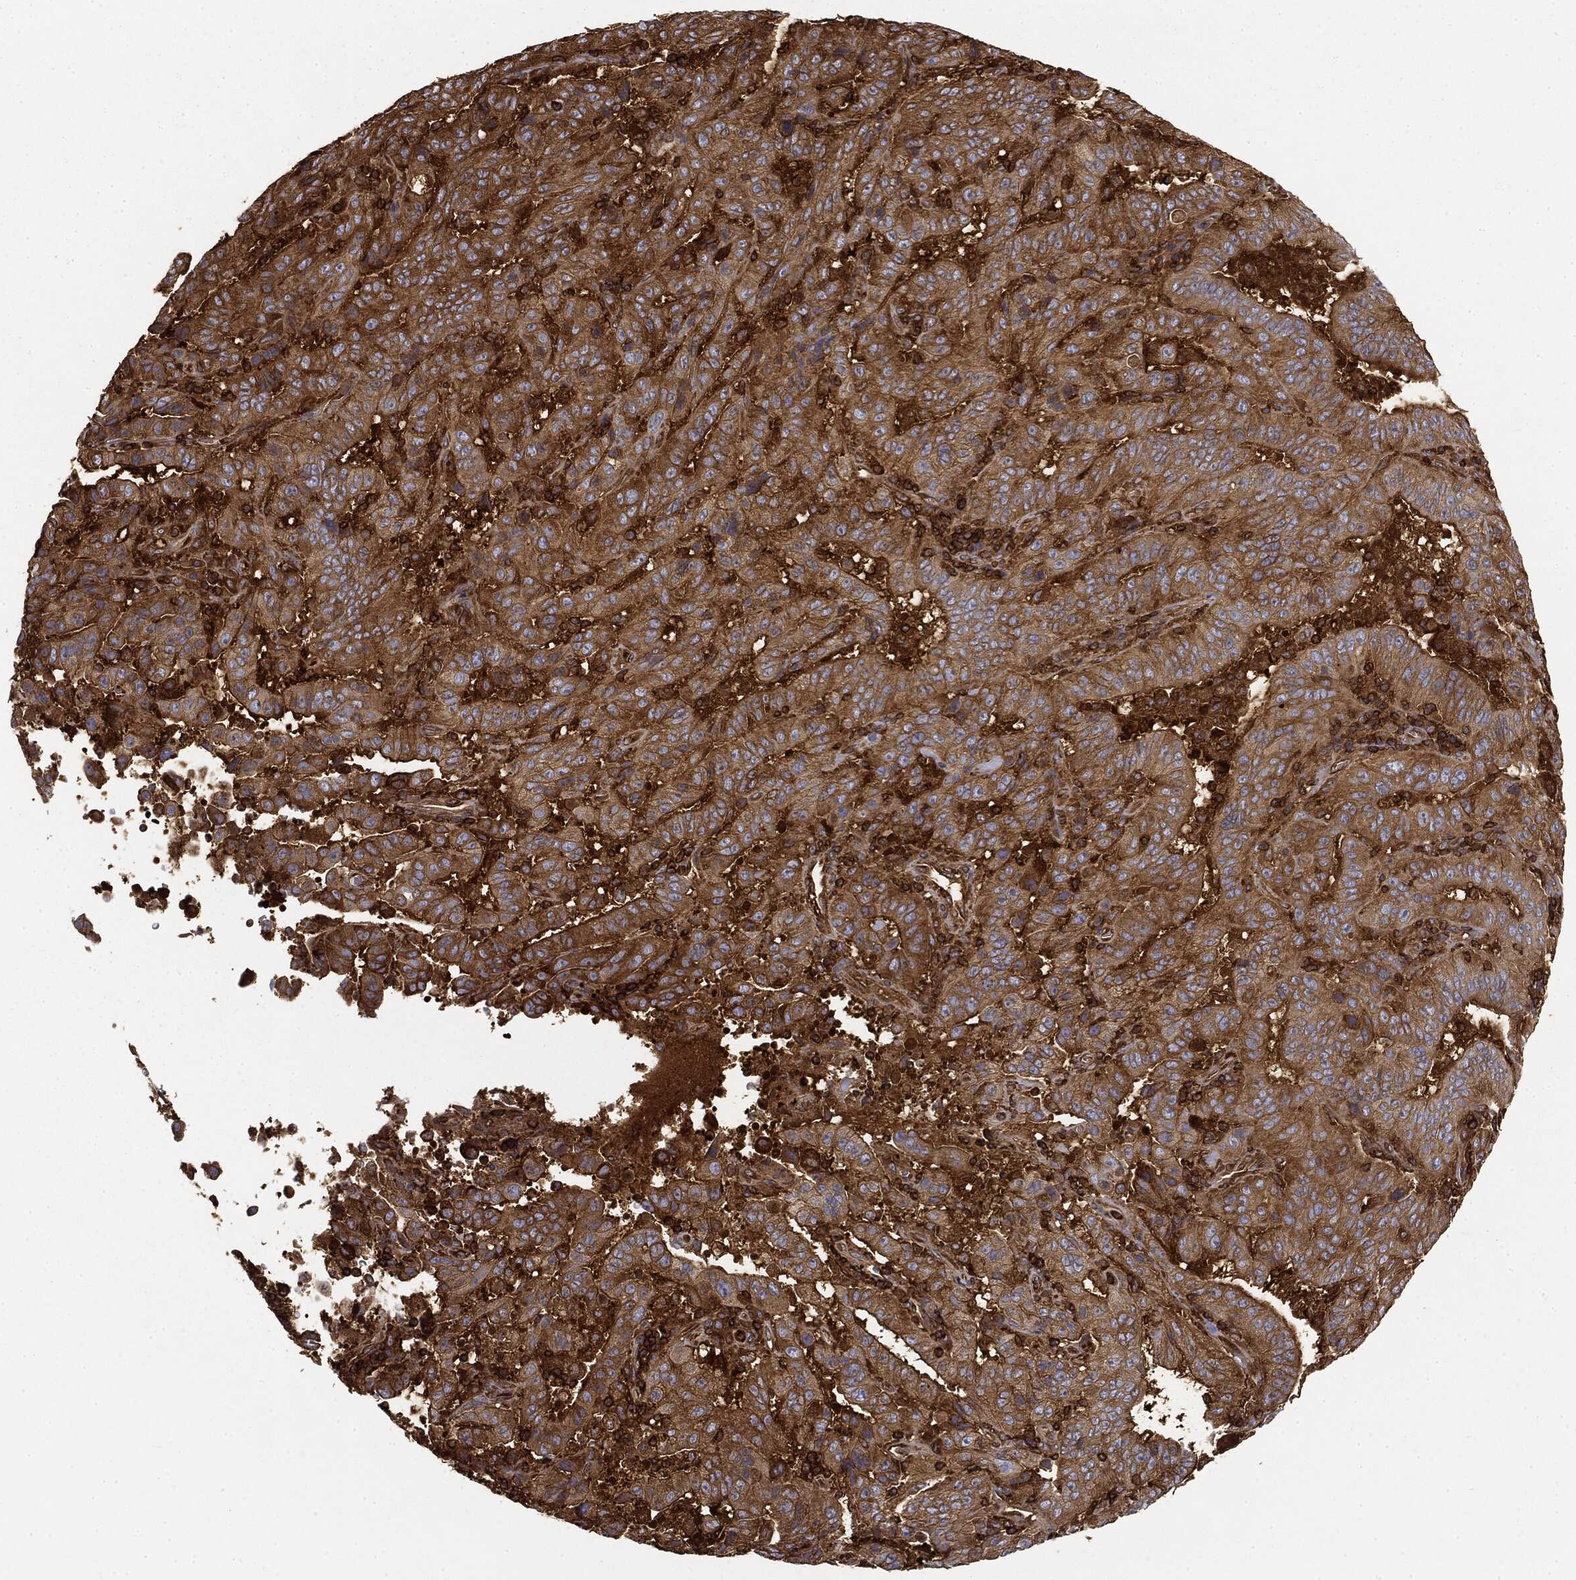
{"staining": {"intensity": "moderate", "quantity": ">75%", "location": "cytoplasmic/membranous"}, "tissue": "pancreatic cancer", "cell_type": "Tumor cells", "image_type": "cancer", "snomed": [{"axis": "morphology", "description": "Adenocarcinoma, NOS"}, {"axis": "topography", "description": "Pancreas"}], "caption": "Immunohistochemical staining of pancreatic cancer reveals moderate cytoplasmic/membranous protein staining in approximately >75% of tumor cells. (Stains: DAB (3,3'-diaminobenzidine) in brown, nuclei in blue, Microscopy: brightfield microscopy at high magnification).", "gene": "WDR1", "patient": {"sex": "male", "age": 63}}